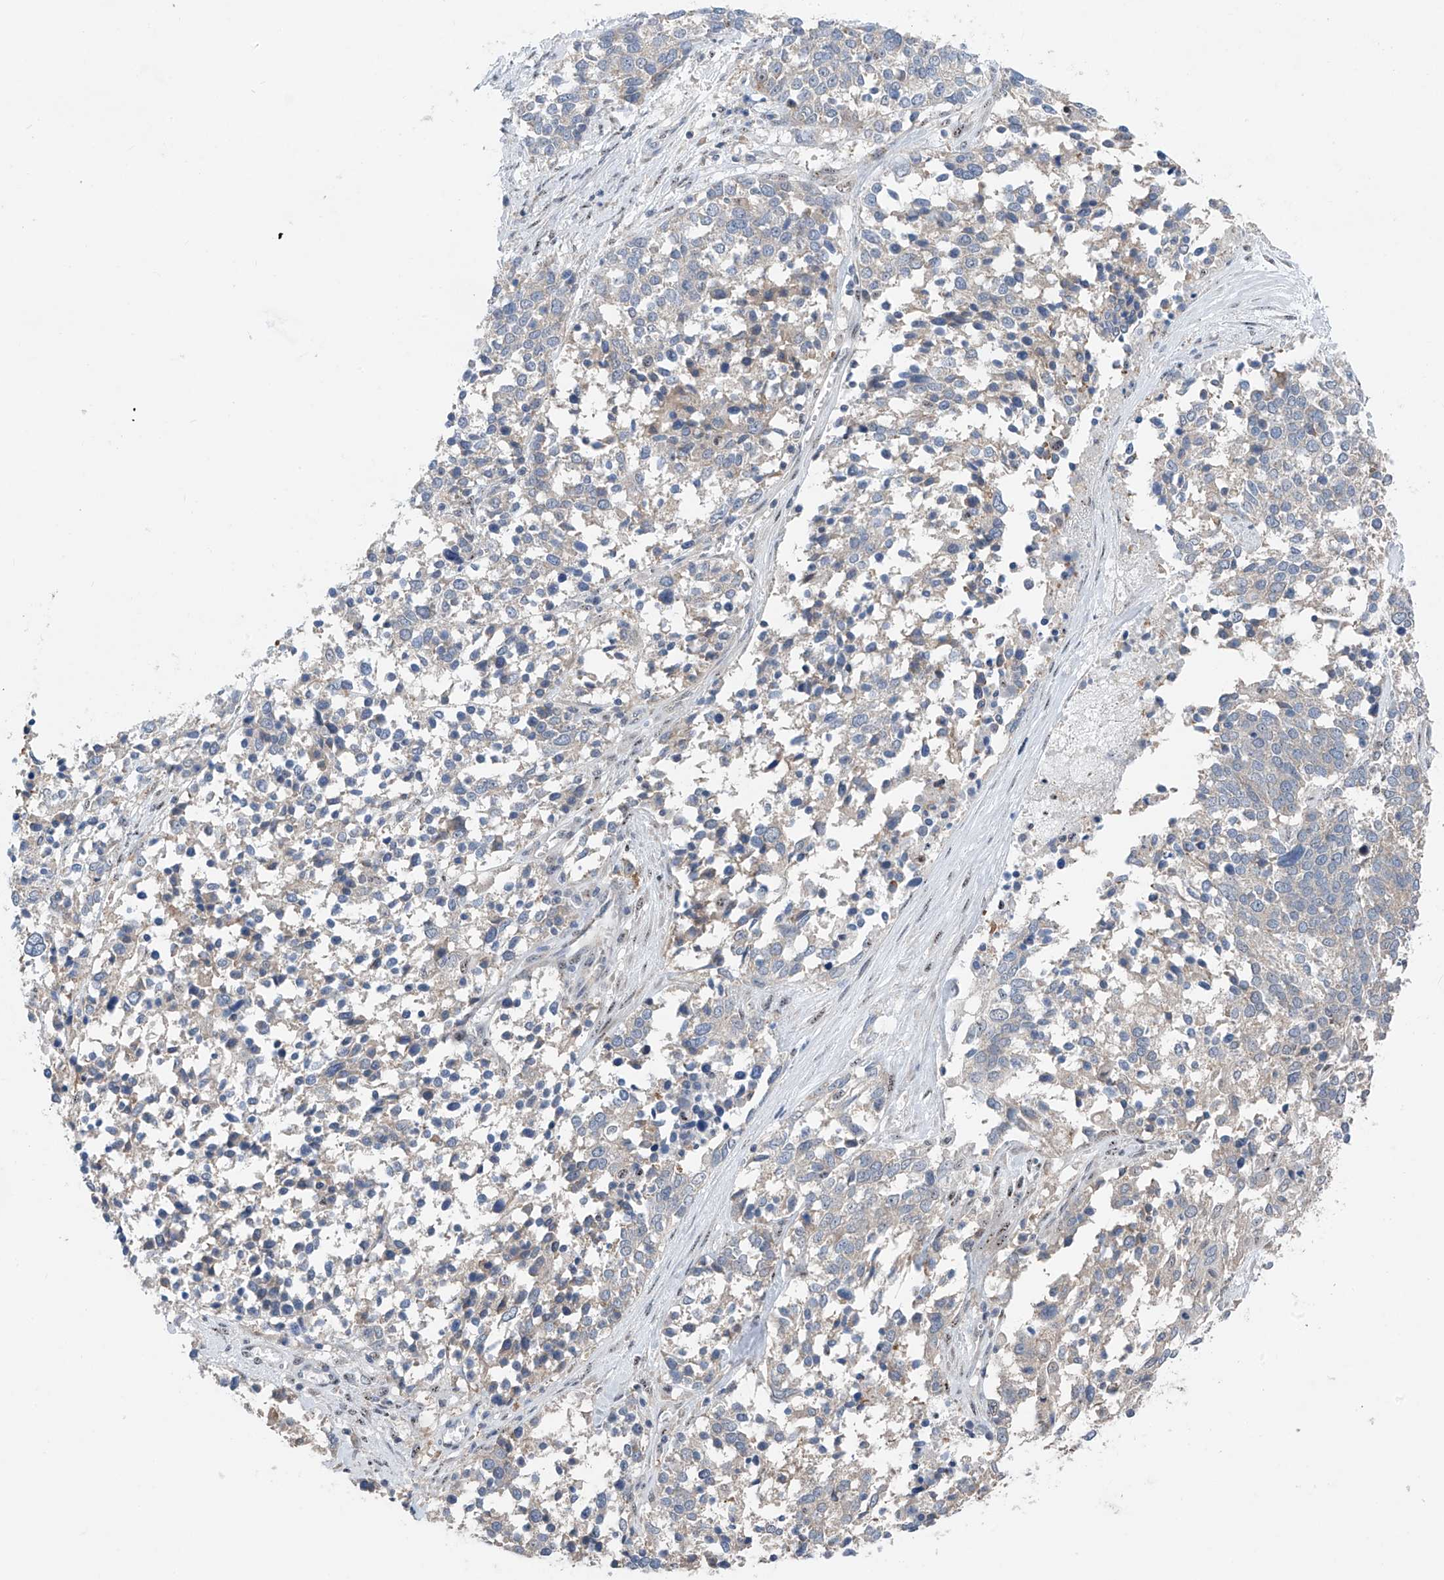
{"staining": {"intensity": "negative", "quantity": "none", "location": "none"}, "tissue": "ovarian cancer", "cell_type": "Tumor cells", "image_type": "cancer", "snomed": [{"axis": "morphology", "description": "Cystadenocarcinoma, serous, NOS"}, {"axis": "topography", "description": "Ovary"}], "caption": "High magnification brightfield microscopy of ovarian serous cystadenocarcinoma stained with DAB (3,3'-diaminobenzidine) (brown) and counterstained with hematoxylin (blue): tumor cells show no significant positivity. The staining was performed using DAB (3,3'-diaminobenzidine) to visualize the protein expression in brown, while the nuclei were stained in blue with hematoxylin (Magnification: 20x).", "gene": "RPL4", "patient": {"sex": "female", "age": 44}}